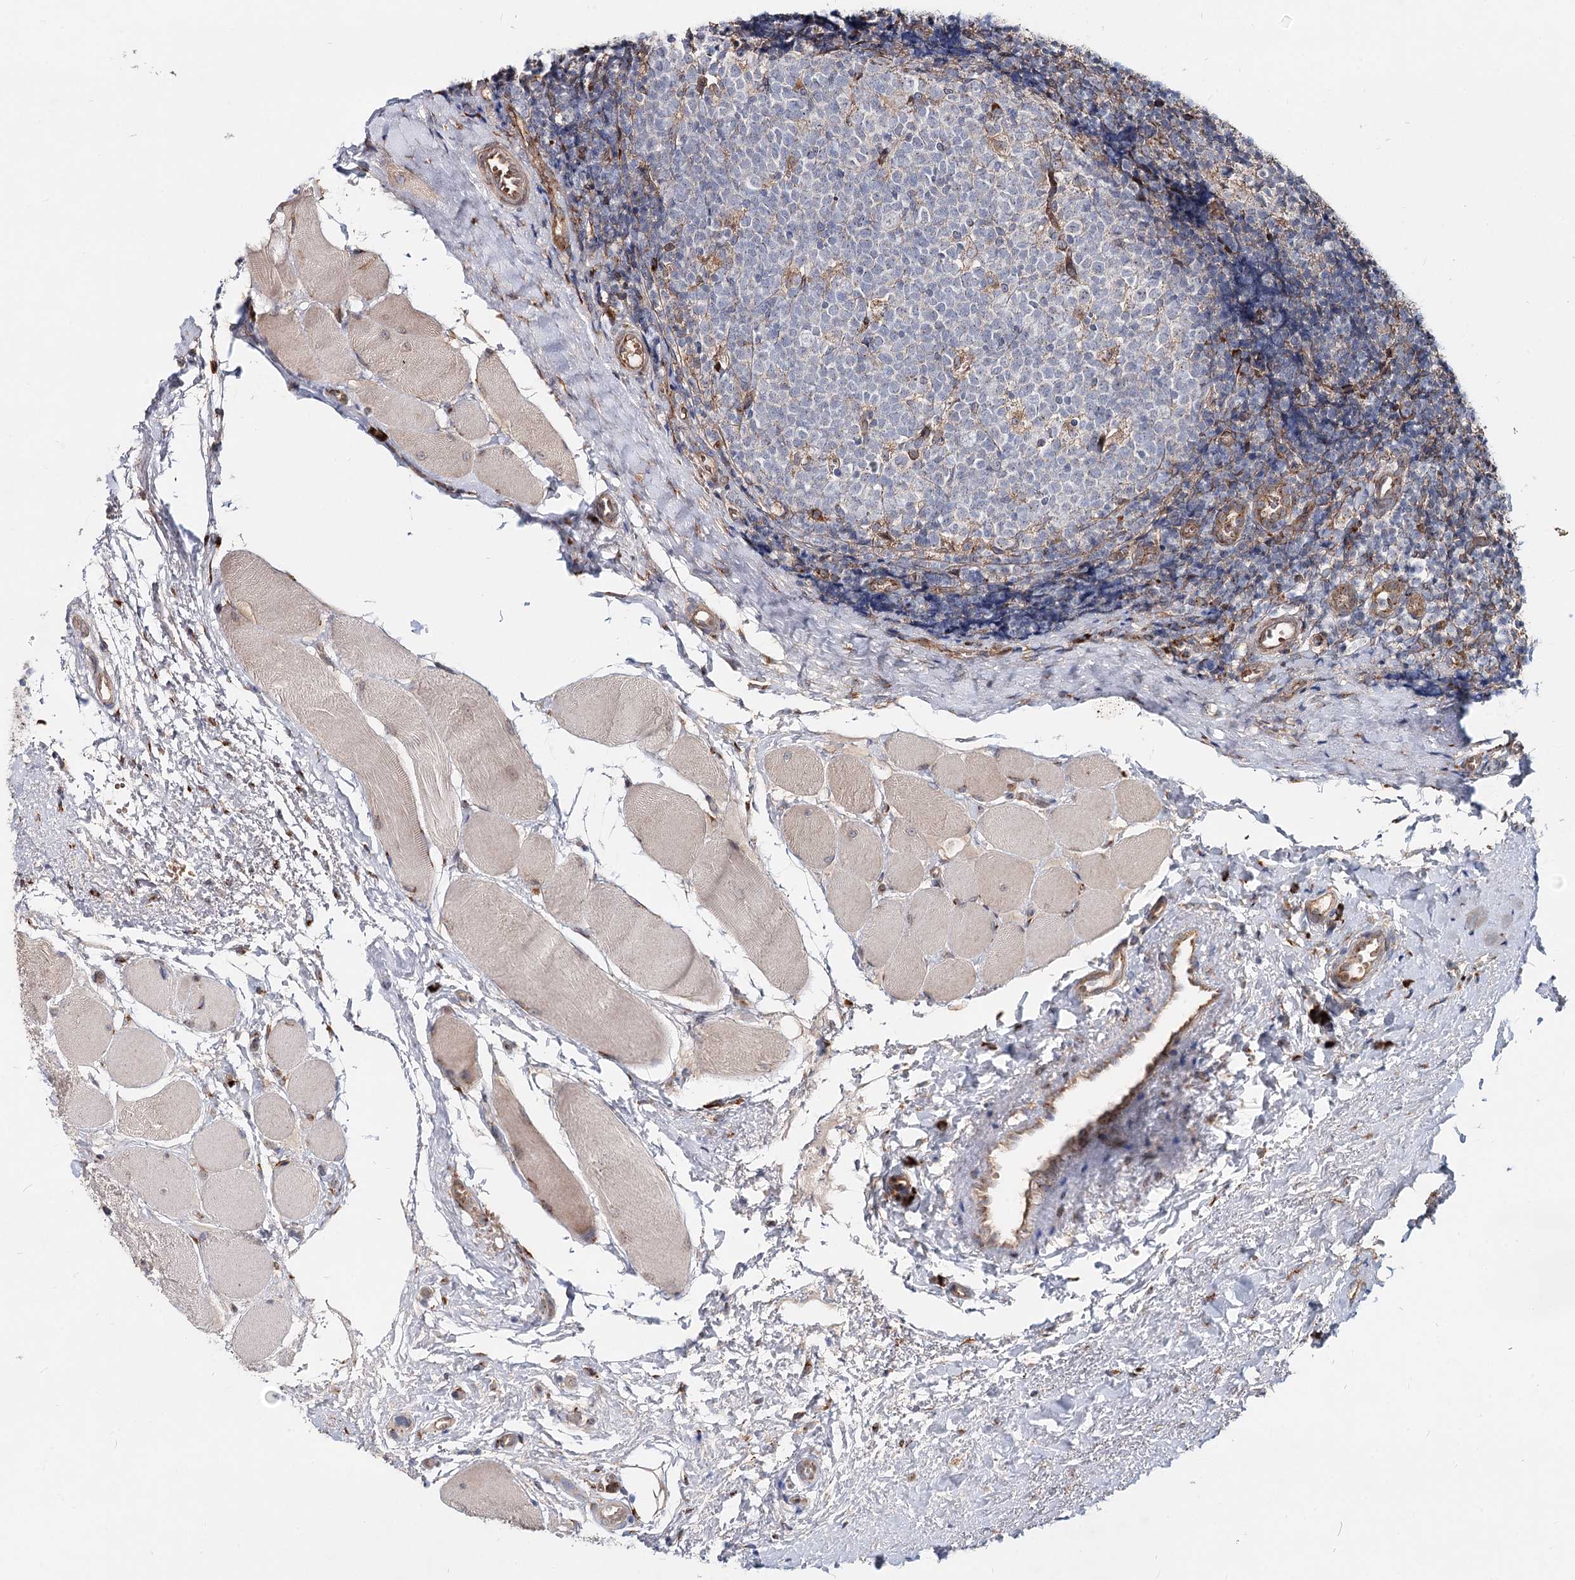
{"staining": {"intensity": "moderate", "quantity": "<25%", "location": "cytoplasmic/membranous"}, "tissue": "tonsil", "cell_type": "Germinal center cells", "image_type": "normal", "snomed": [{"axis": "morphology", "description": "Normal tissue, NOS"}, {"axis": "topography", "description": "Tonsil"}], "caption": "Protein expression analysis of benign human tonsil reveals moderate cytoplasmic/membranous positivity in approximately <25% of germinal center cells. The staining was performed using DAB, with brown indicating positive protein expression. Nuclei are stained blue with hematoxylin.", "gene": "SPART", "patient": {"sex": "female", "age": 19}}